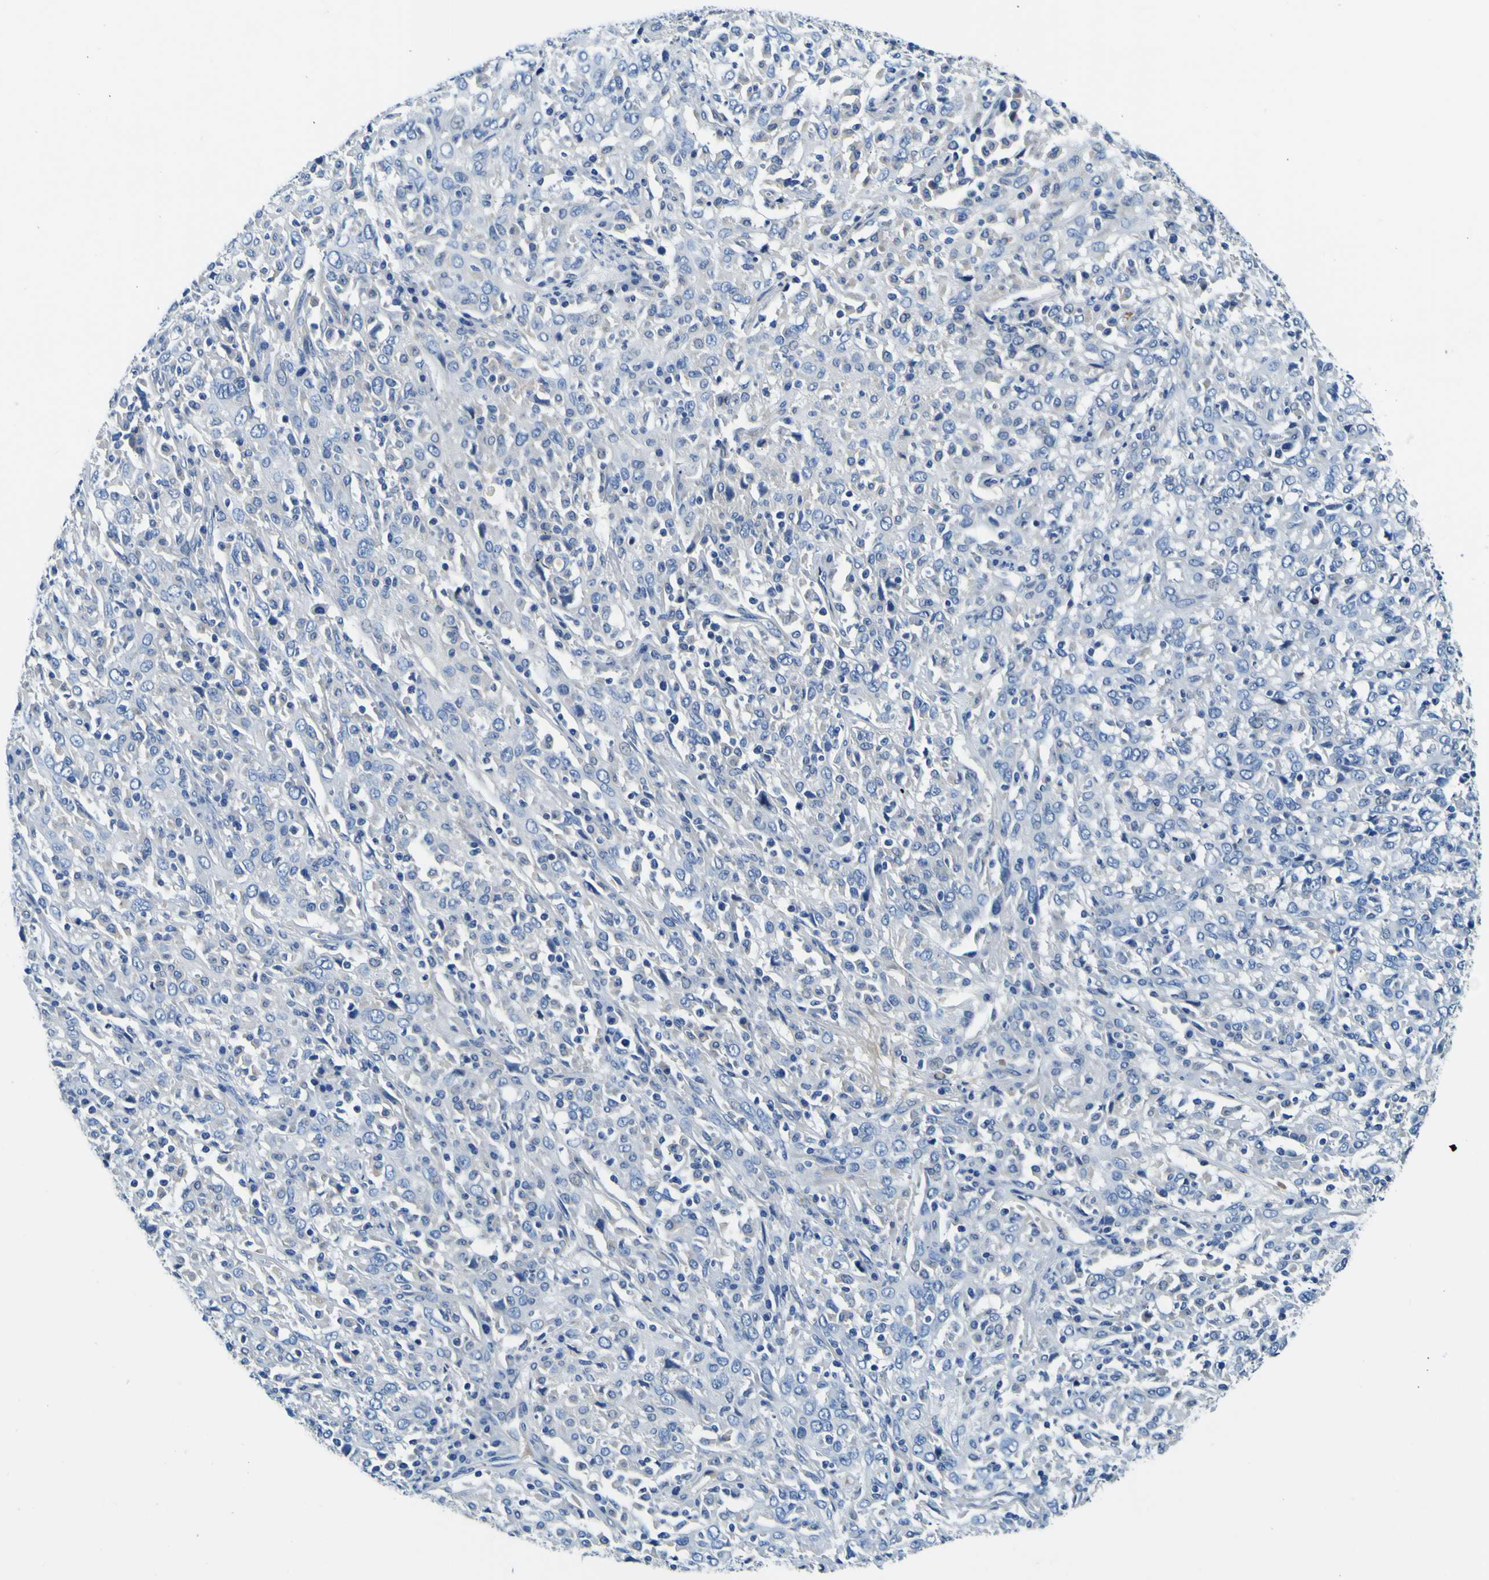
{"staining": {"intensity": "negative", "quantity": "none", "location": "none"}, "tissue": "cervical cancer", "cell_type": "Tumor cells", "image_type": "cancer", "snomed": [{"axis": "morphology", "description": "Squamous cell carcinoma, NOS"}, {"axis": "topography", "description": "Cervix"}], "caption": "This is a micrograph of IHC staining of cervical squamous cell carcinoma, which shows no expression in tumor cells.", "gene": "ADGRA2", "patient": {"sex": "female", "age": 46}}